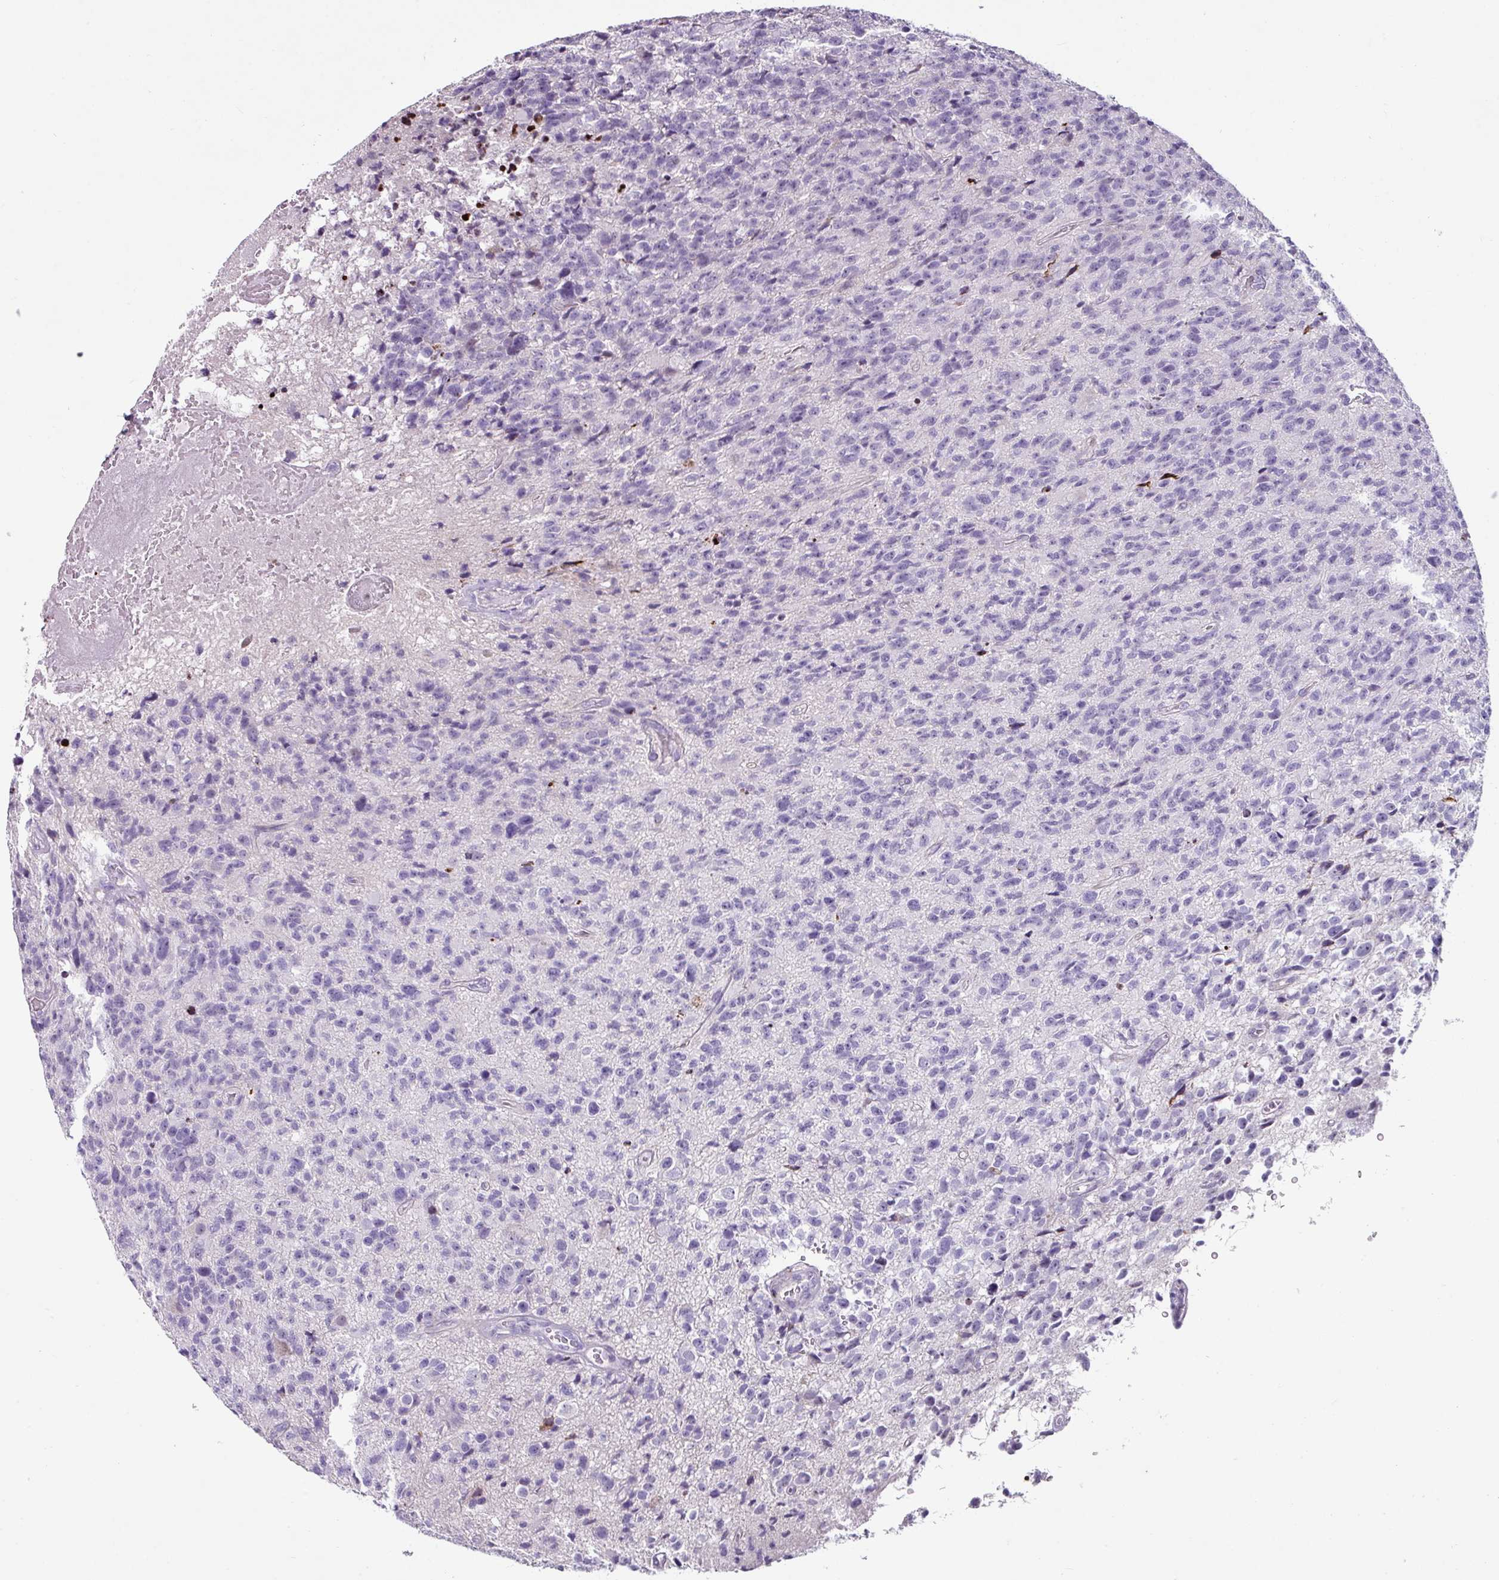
{"staining": {"intensity": "negative", "quantity": "none", "location": "none"}, "tissue": "glioma", "cell_type": "Tumor cells", "image_type": "cancer", "snomed": [{"axis": "morphology", "description": "Glioma, malignant, High grade"}, {"axis": "topography", "description": "Brain"}], "caption": "The immunohistochemistry (IHC) photomicrograph has no significant positivity in tumor cells of glioma tissue.", "gene": "TRA2A", "patient": {"sex": "male", "age": 76}}